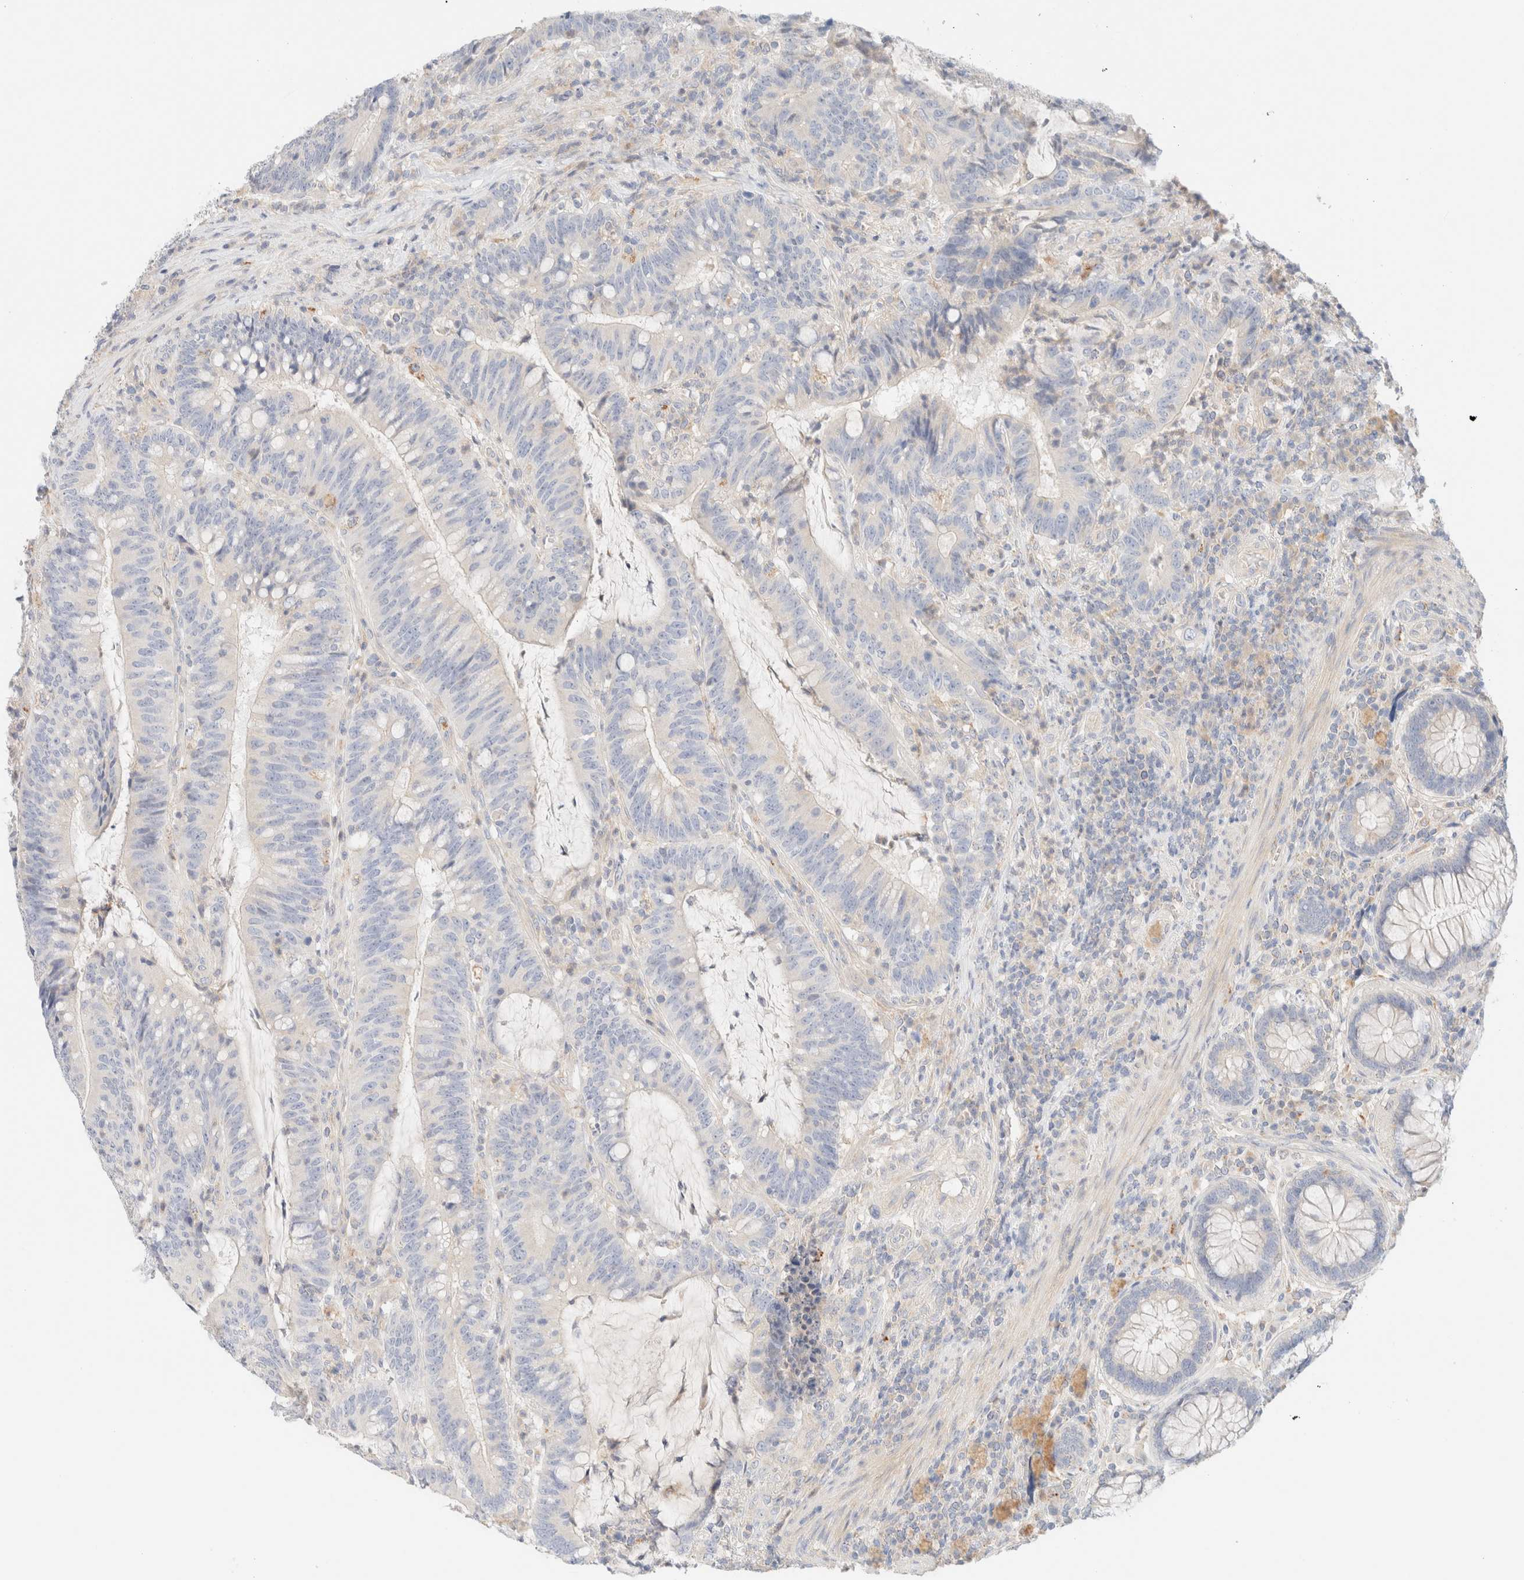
{"staining": {"intensity": "negative", "quantity": "none", "location": "none"}, "tissue": "colorectal cancer", "cell_type": "Tumor cells", "image_type": "cancer", "snomed": [{"axis": "morphology", "description": "Adenocarcinoma, NOS"}, {"axis": "topography", "description": "Colon"}], "caption": "Immunohistochemistry of colorectal cancer (adenocarcinoma) demonstrates no positivity in tumor cells.", "gene": "SARM1", "patient": {"sex": "female", "age": 66}}